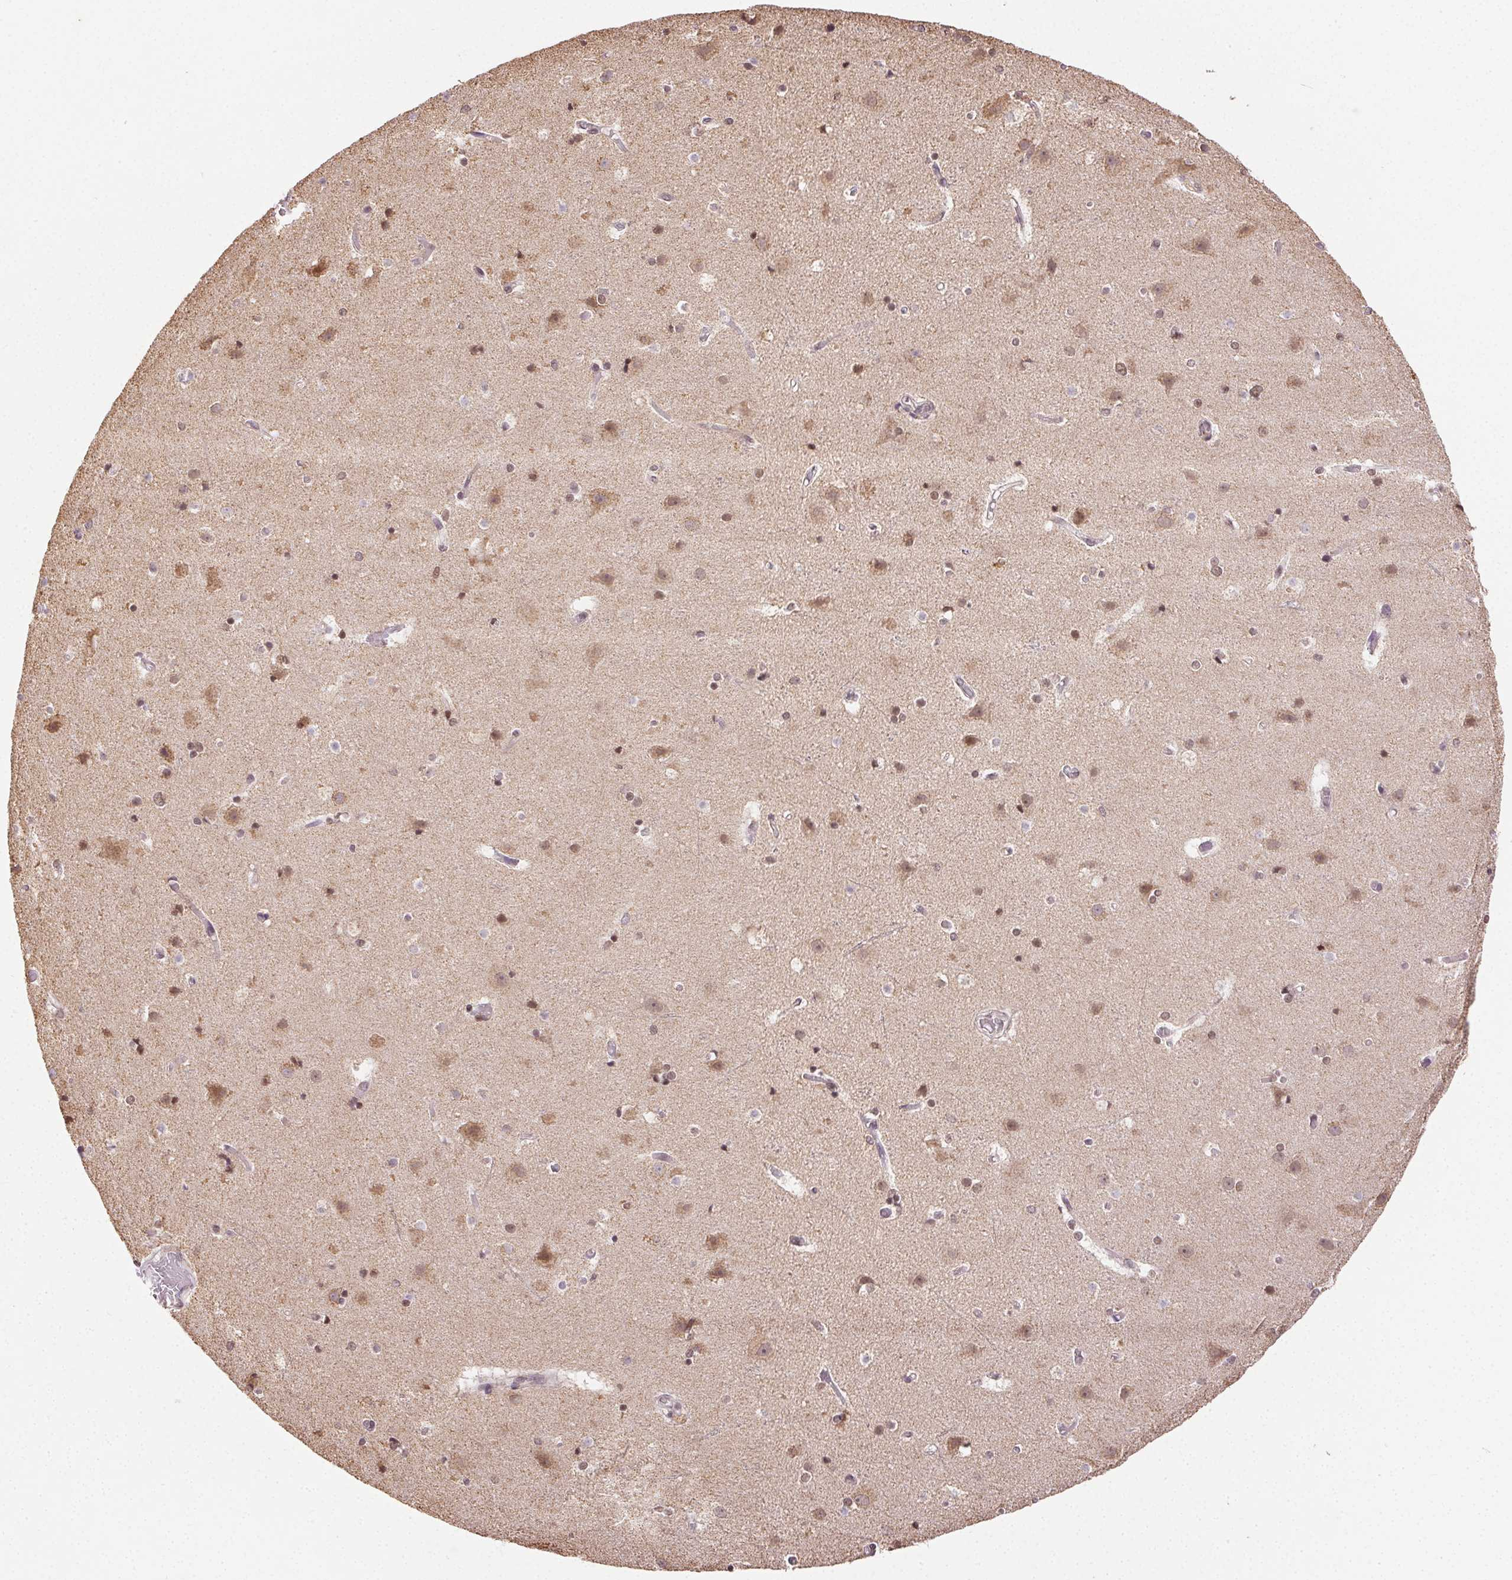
{"staining": {"intensity": "weak", "quantity": "25%-75%", "location": "cytoplasmic/membranous,nuclear"}, "tissue": "cerebral cortex", "cell_type": "Endothelial cells", "image_type": "normal", "snomed": [{"axis": "morphology", "description": "Normal tissue, NOS"}, {"axis": "topography", "description": "Cerebral cortex"}], "caption": "Immunohistochemistry (DAB (3,3'-diaminobenzidine)) staining of benign cerebral cortex displays weak cytoplasmic/membranous,nuclear protein expression in about 25%-75% of endothelial cells.", "gene": "PIWIL4", "patient": {"sex": "female", "age": 52}}